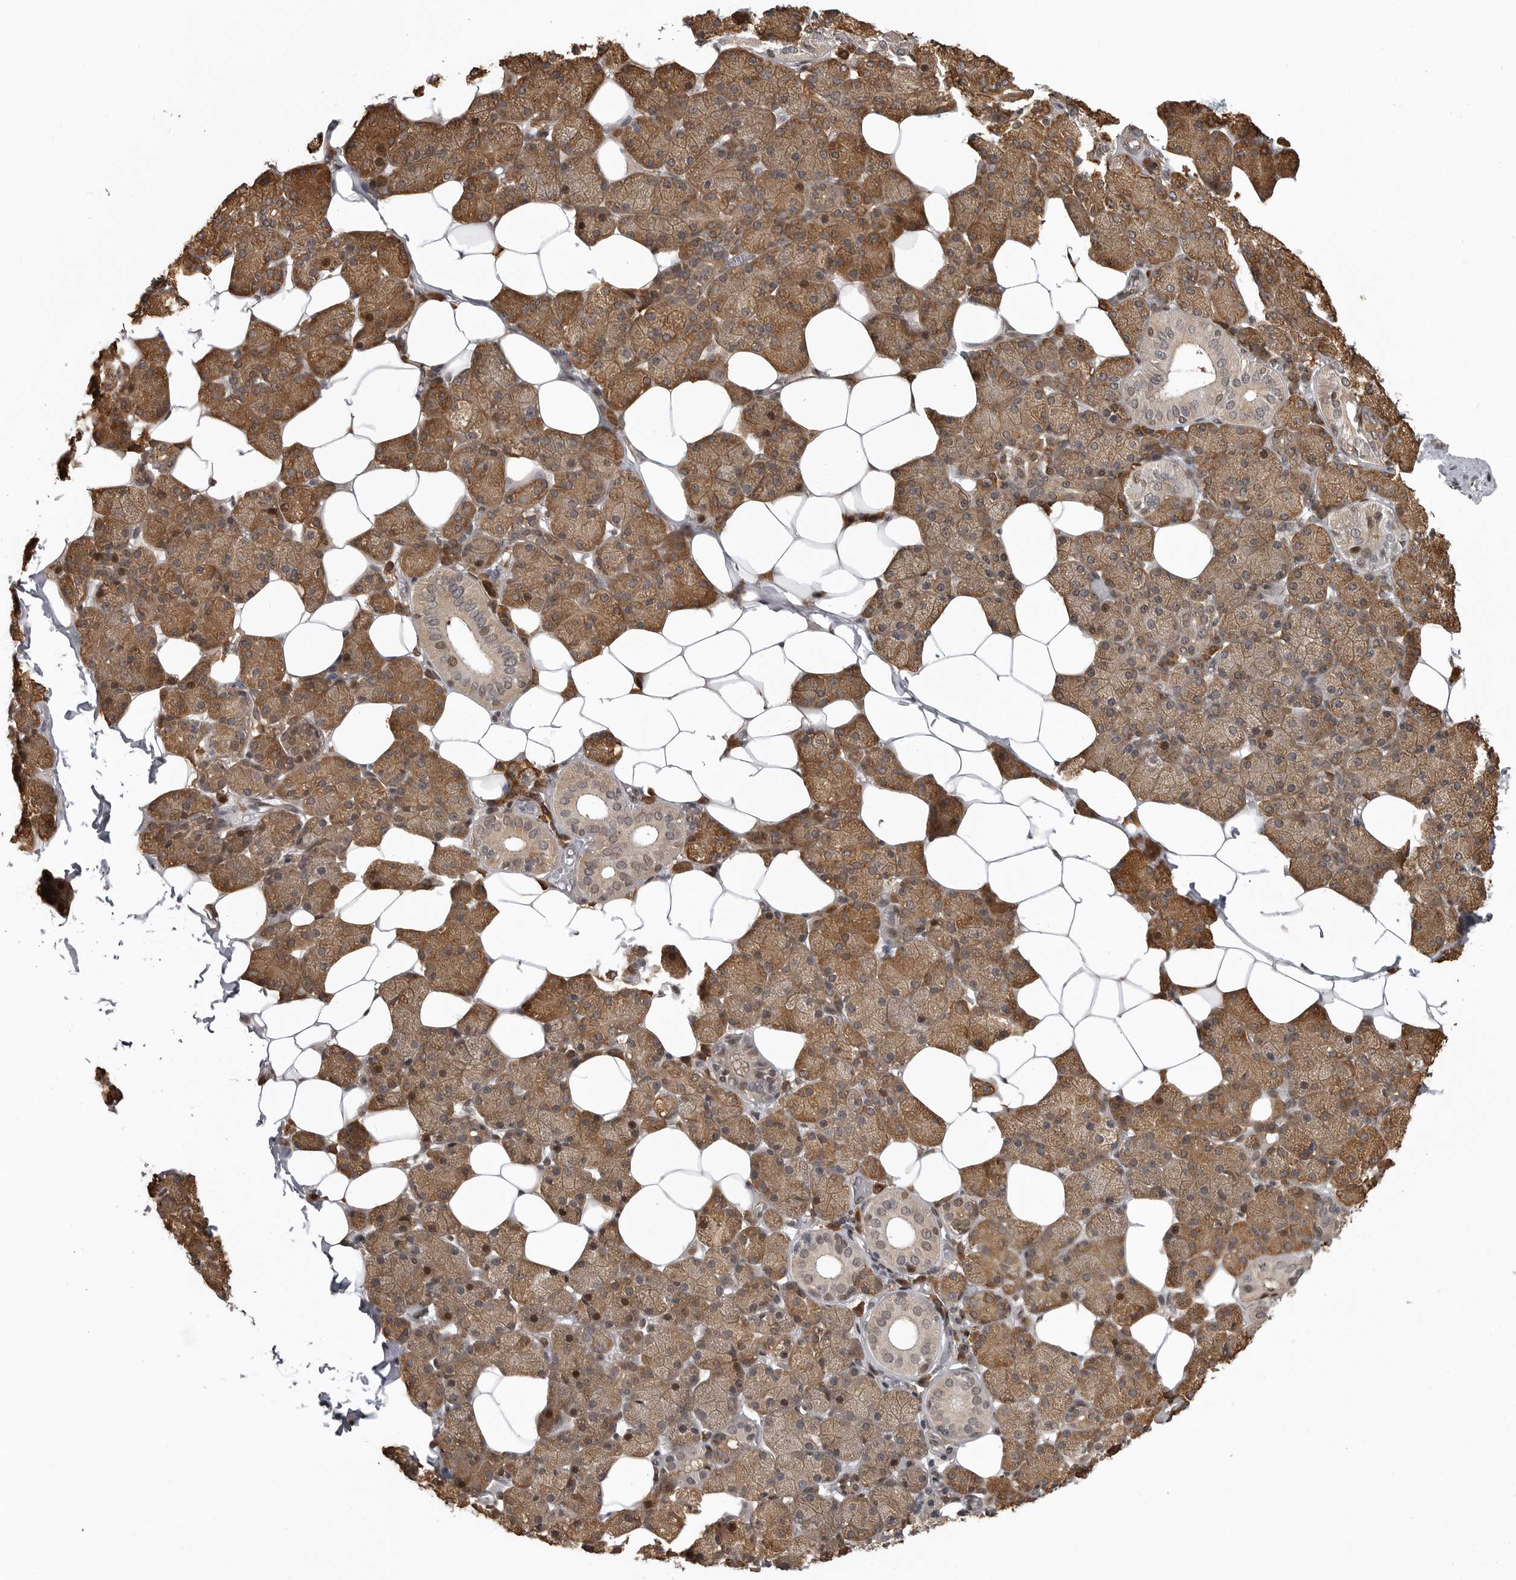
{"staining": {"intensity": "moderate", "quantity": ">75%", "location": "cytoplasmic/membranous,nuclear"}, "tissue": "salivary gland", "cell_type": "Glandular cells", "image_type": "normal", "snomed": [{"axis": "morphology", "description": "Normal tissue, NOS"}, {"axis": "topography", "description": "Salivary gland"}], "caption": "Immunohistochemistry of normal salivary gland reveals medium levels of moderate cytoplasmic/membranous,nuclear staining in about >75% of glandular cells.", "gene": "SNX16", "patient": {"sex": "female", "age": 33}}